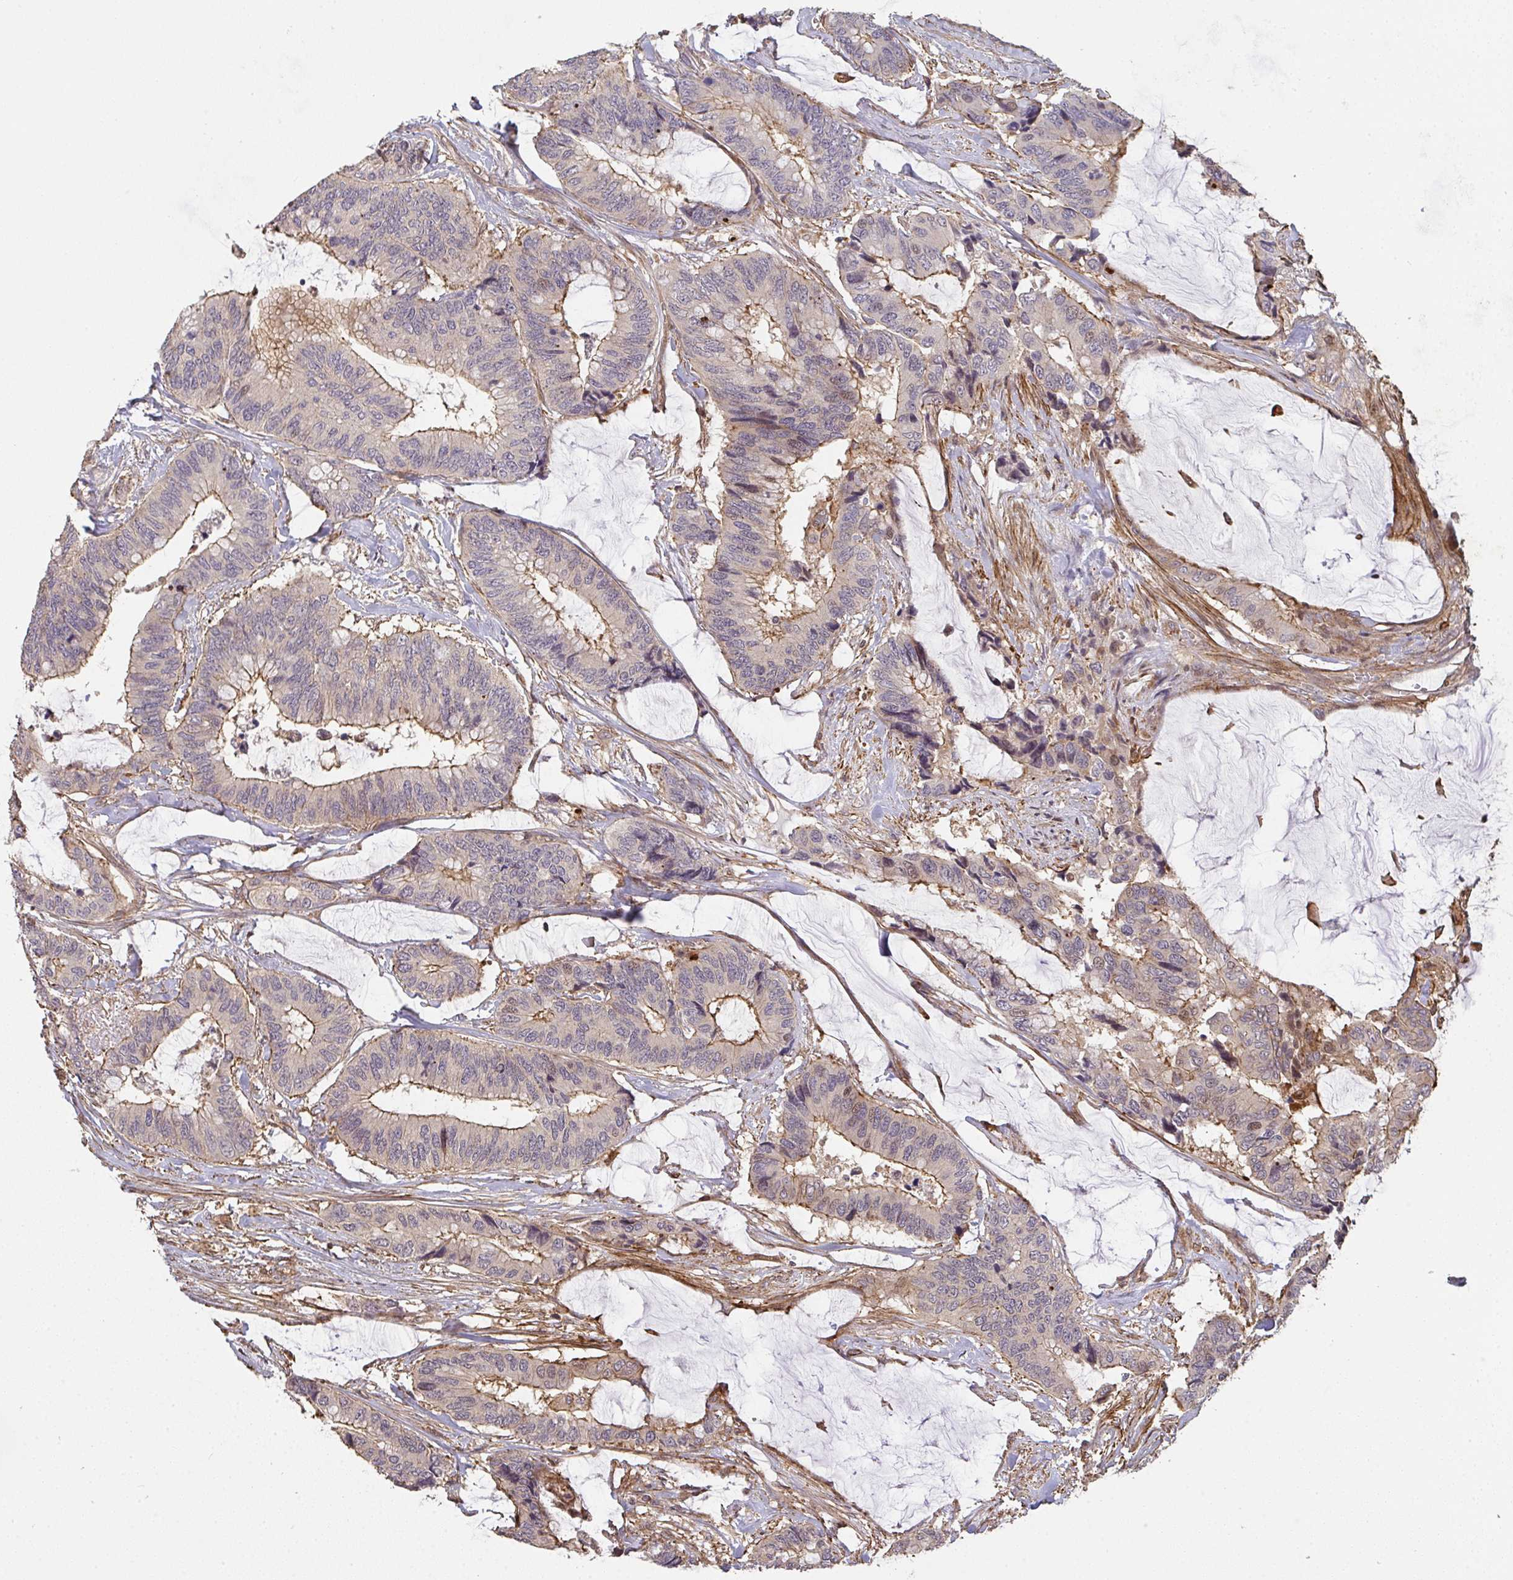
{"staining": {"intensity": "moderate", "quantity": ">75%", "location": "cytoplasmic/membranous"}, "tissue": "colorectal cancer", "cell_type": "Tumor cells", "image_type": "cancer", "snomed": [{"axis": "morphology", "description": "Adenocarcinoma, NOS"}, {"axis": "topography", "description": "Rectum"}], "caption": "A brown stain highlights moderate cytoplasmic/membranous positivity of a protein in colorectal cancer (adenocarcinoma) tumor cells.", "gene": "TNMD", "patient": {"sex": "female", "age": 59}}